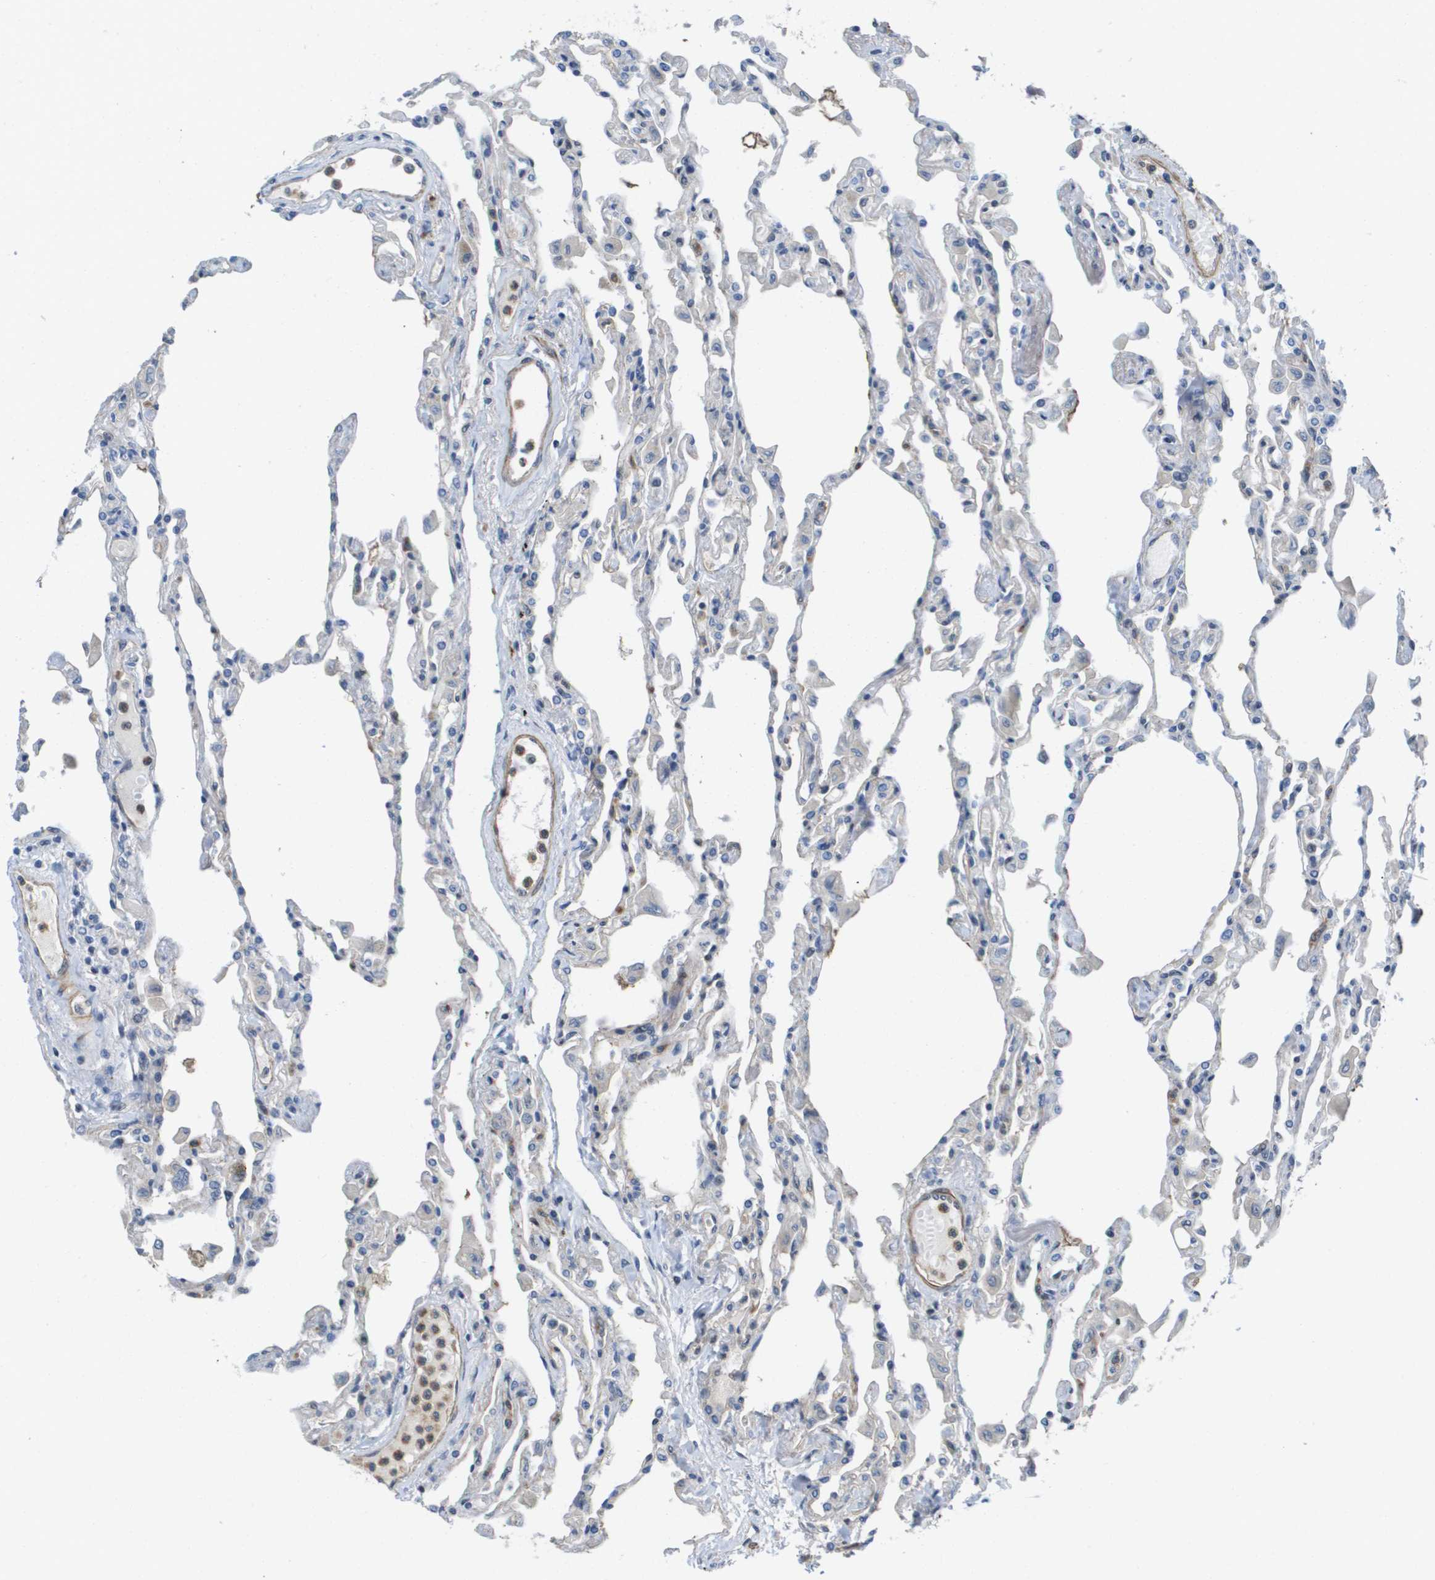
{"staining": {"intensity": "negative", "quantity": "none", "location": "none"}, "tissue": "lung", "cell_type": "Alveolar cells", "image_type": "normal", "snomed": [{"axis": "morphology", "description": "Normal tissue, NOS"}, {"axis": "topography", "description": "Bronchus"}, {"axis": "topography", "description": "Lung"}], "caption": "This image is of normal lung stained with immunohistochemistry to label a protein in brown with the nuclei are counter-stained blue. There is no positivity in alveolar cells. (Stains: DAB immunohistochemistry (IHC) with hematoxylin counter stain, Microscopy: brightfield microscopy at high magnification).", "gene": "RNF112", "patient": {"sex": "female", "age": 49}}